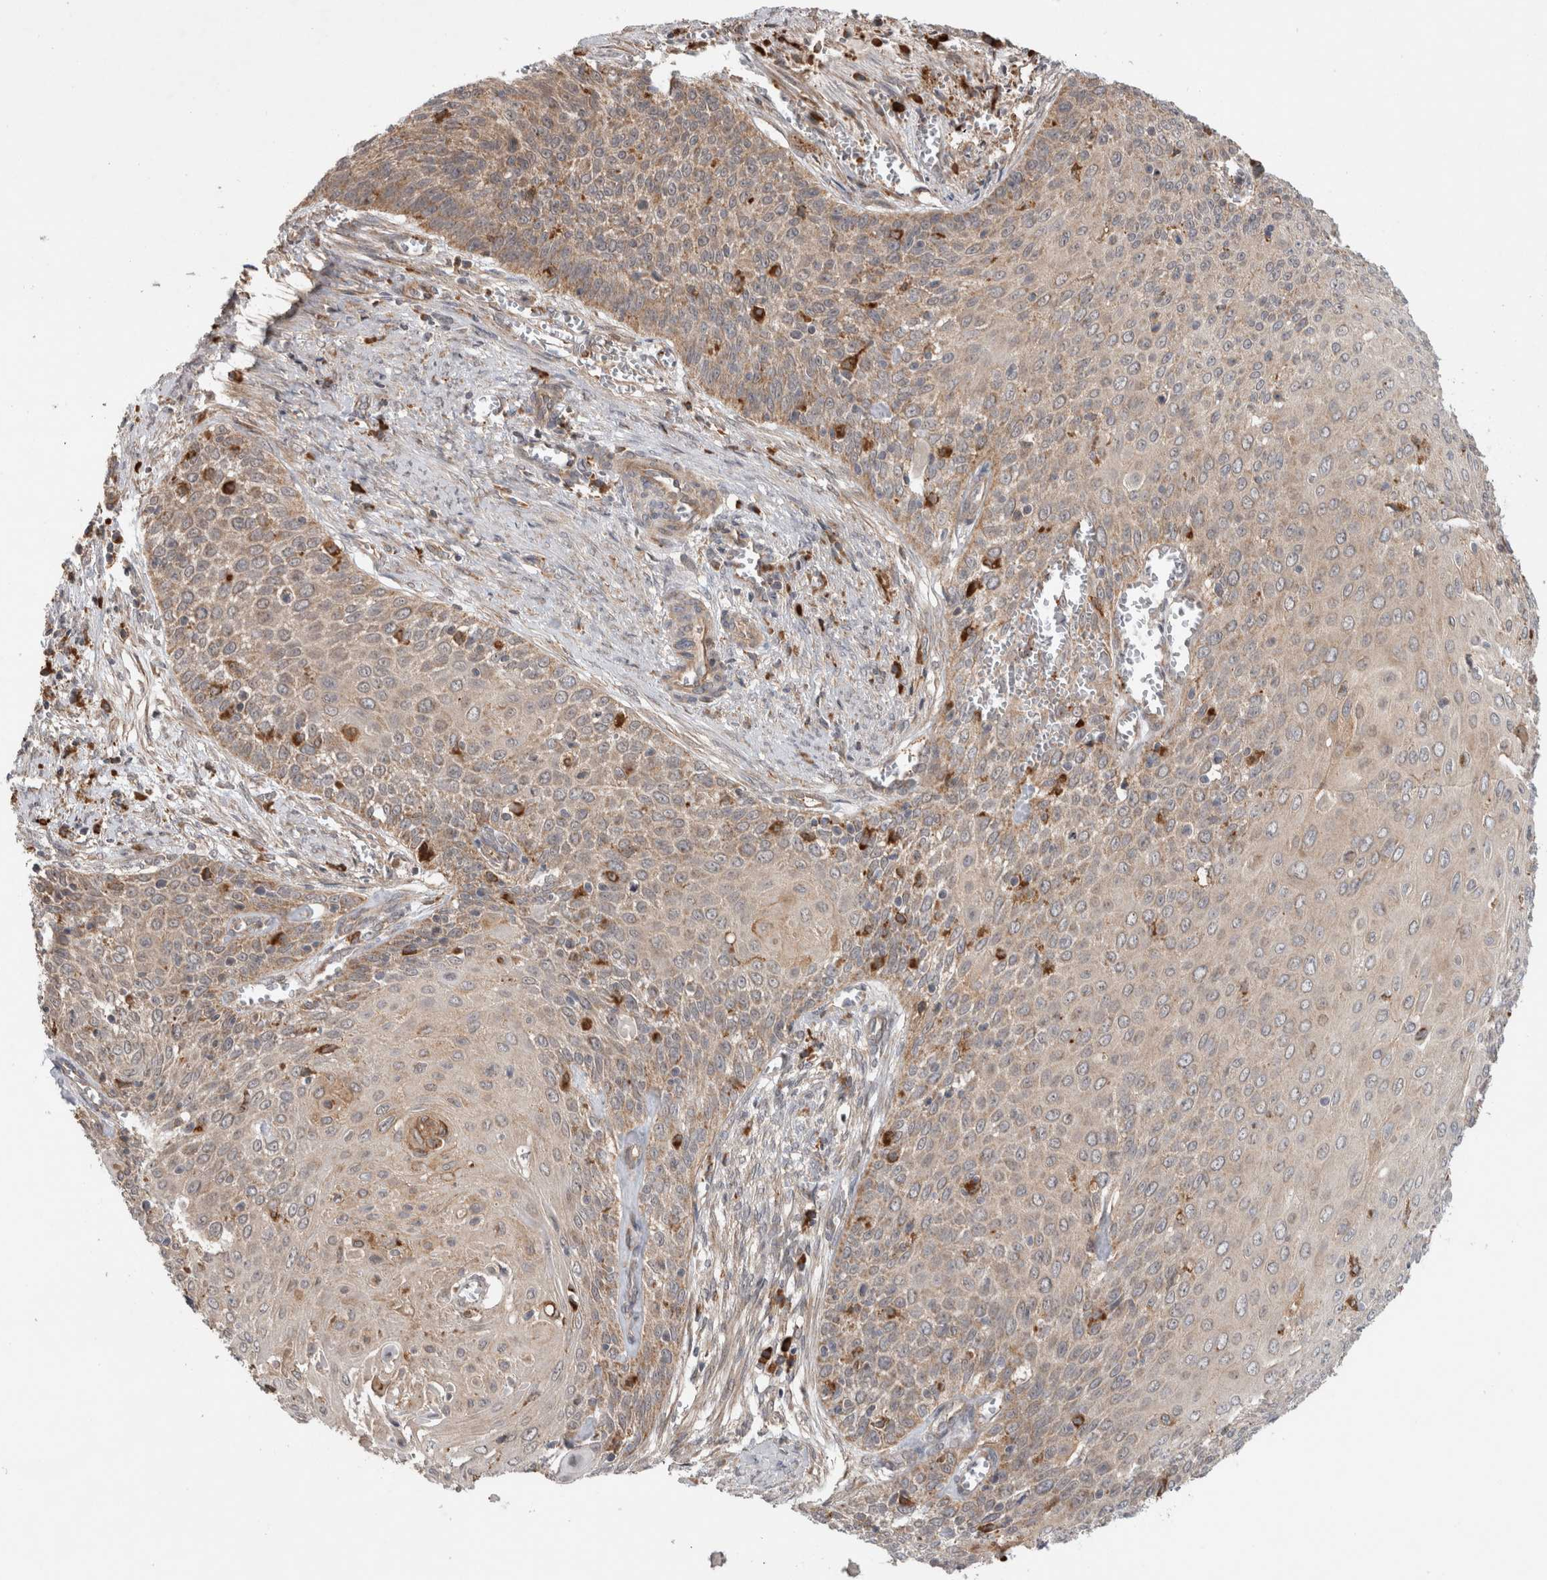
{"staining": {"intensity": "weak", "quantity": "25%-75%", "location": "cytoplasmic/membranous"}, "tissue": "cervical cancer", "cell_type": "Tumor cells", "image_type": "cancer", "snomed": [{"axis": "morphology", "description": "Squamous cell carcinoma, NOS"}, {"axis": "topography", "description": "Cervix"}], "caption": "Protein expression analysis of cervical squamous cell carcinoma exhibits weak cytoplasmic/membranous positivity in about 25%-75% of tumor cells.", "gene": "ADGRL3", "patient": {"sex": "female", "age": 39}}